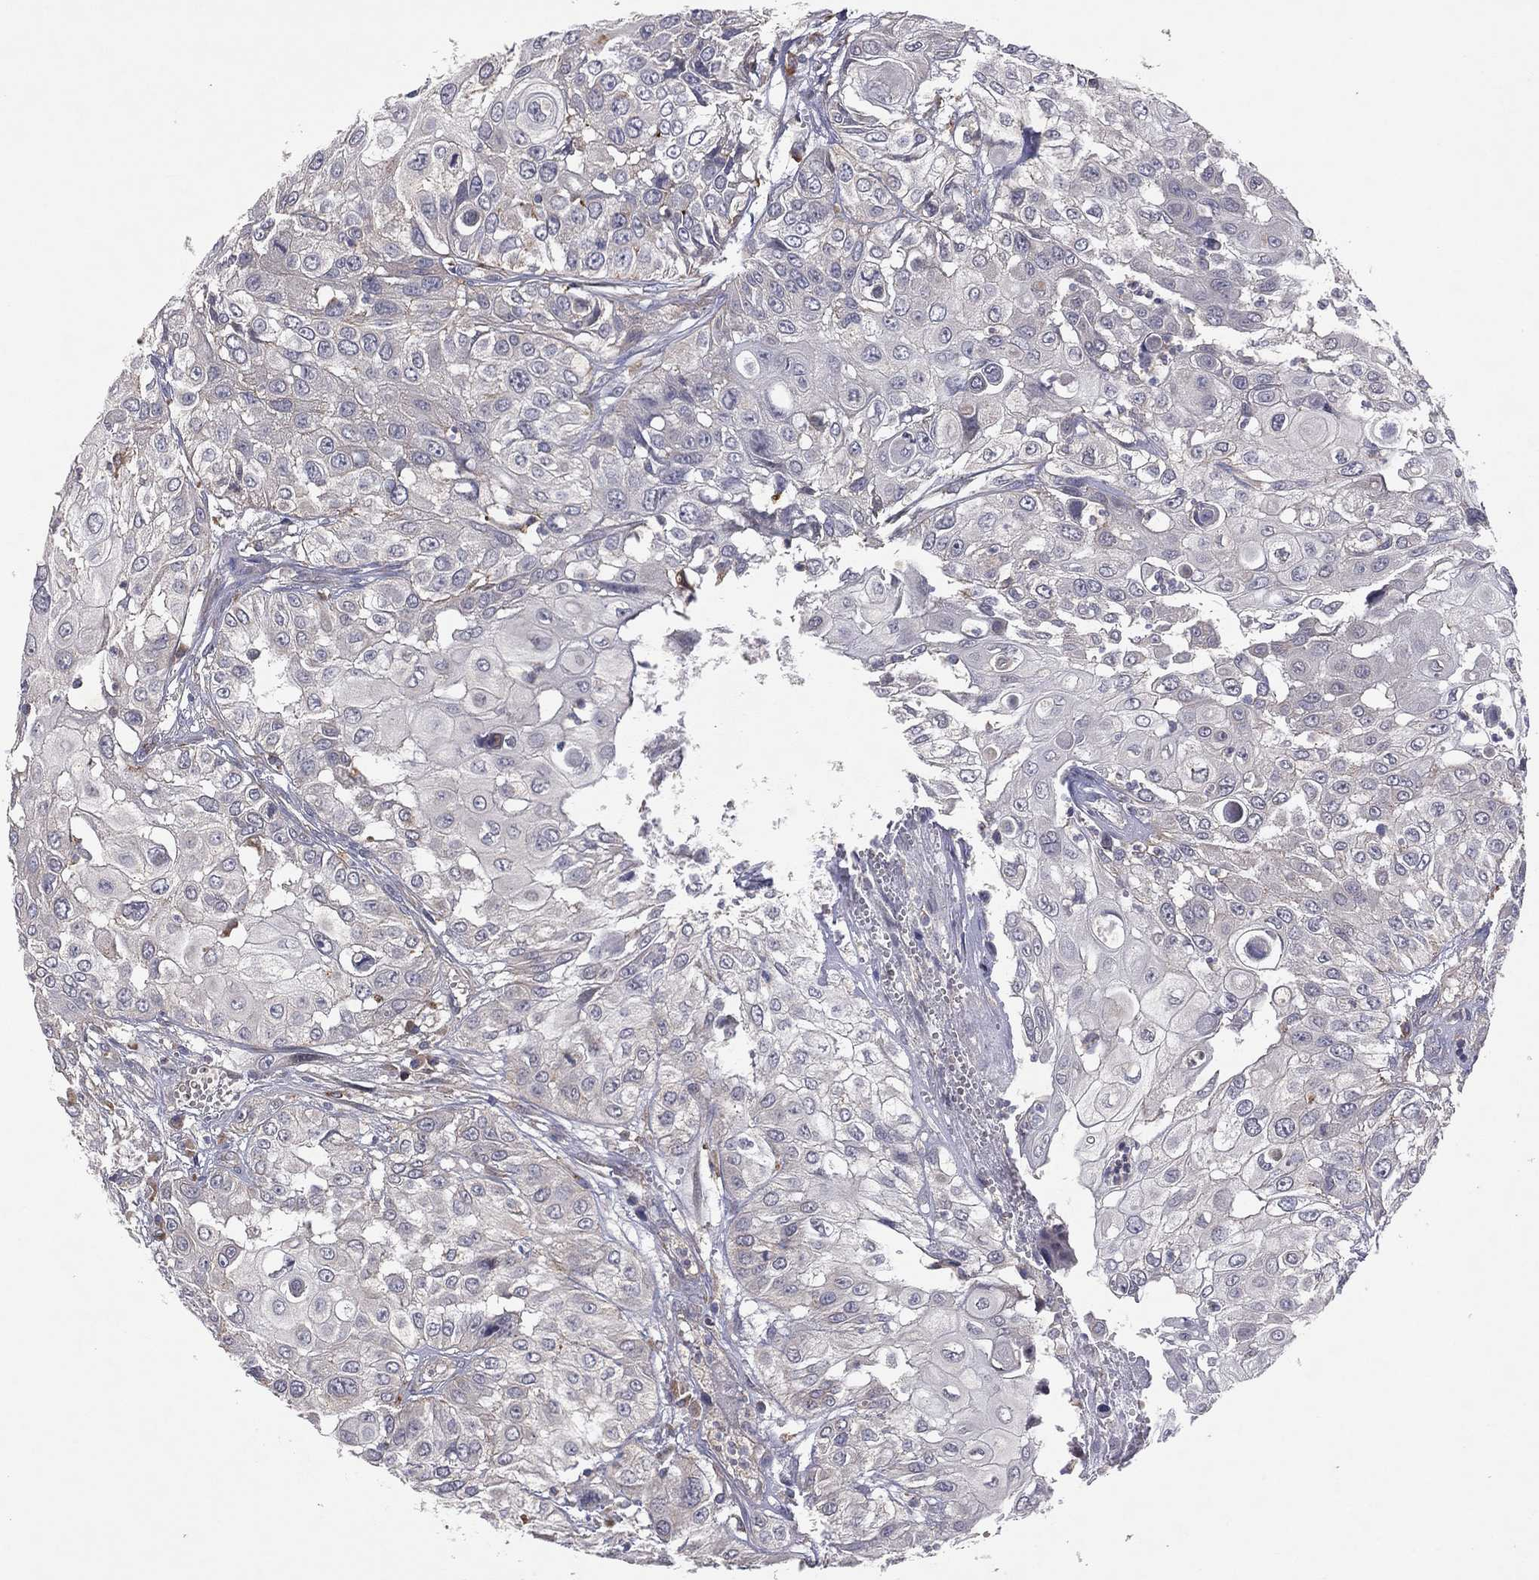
{"staining": {"intensity": "negative", "quantity": "none", "location": "none"}, "tissue": "urothelial cancer", "cell_type": "Tumor cells", "image_type": "cancer", "snomed": [{"axis": "morphology", "description": "Urothelial carcinoma, High grade"}, {"axis": "topography", "description": "Urinary bladder"}], "caption": "Human urothelial cancer stained for a protein using IHC displays no expression in tumor cells.", "gene": "STARD3", "patient": {"sex": "female", "age": 79}}